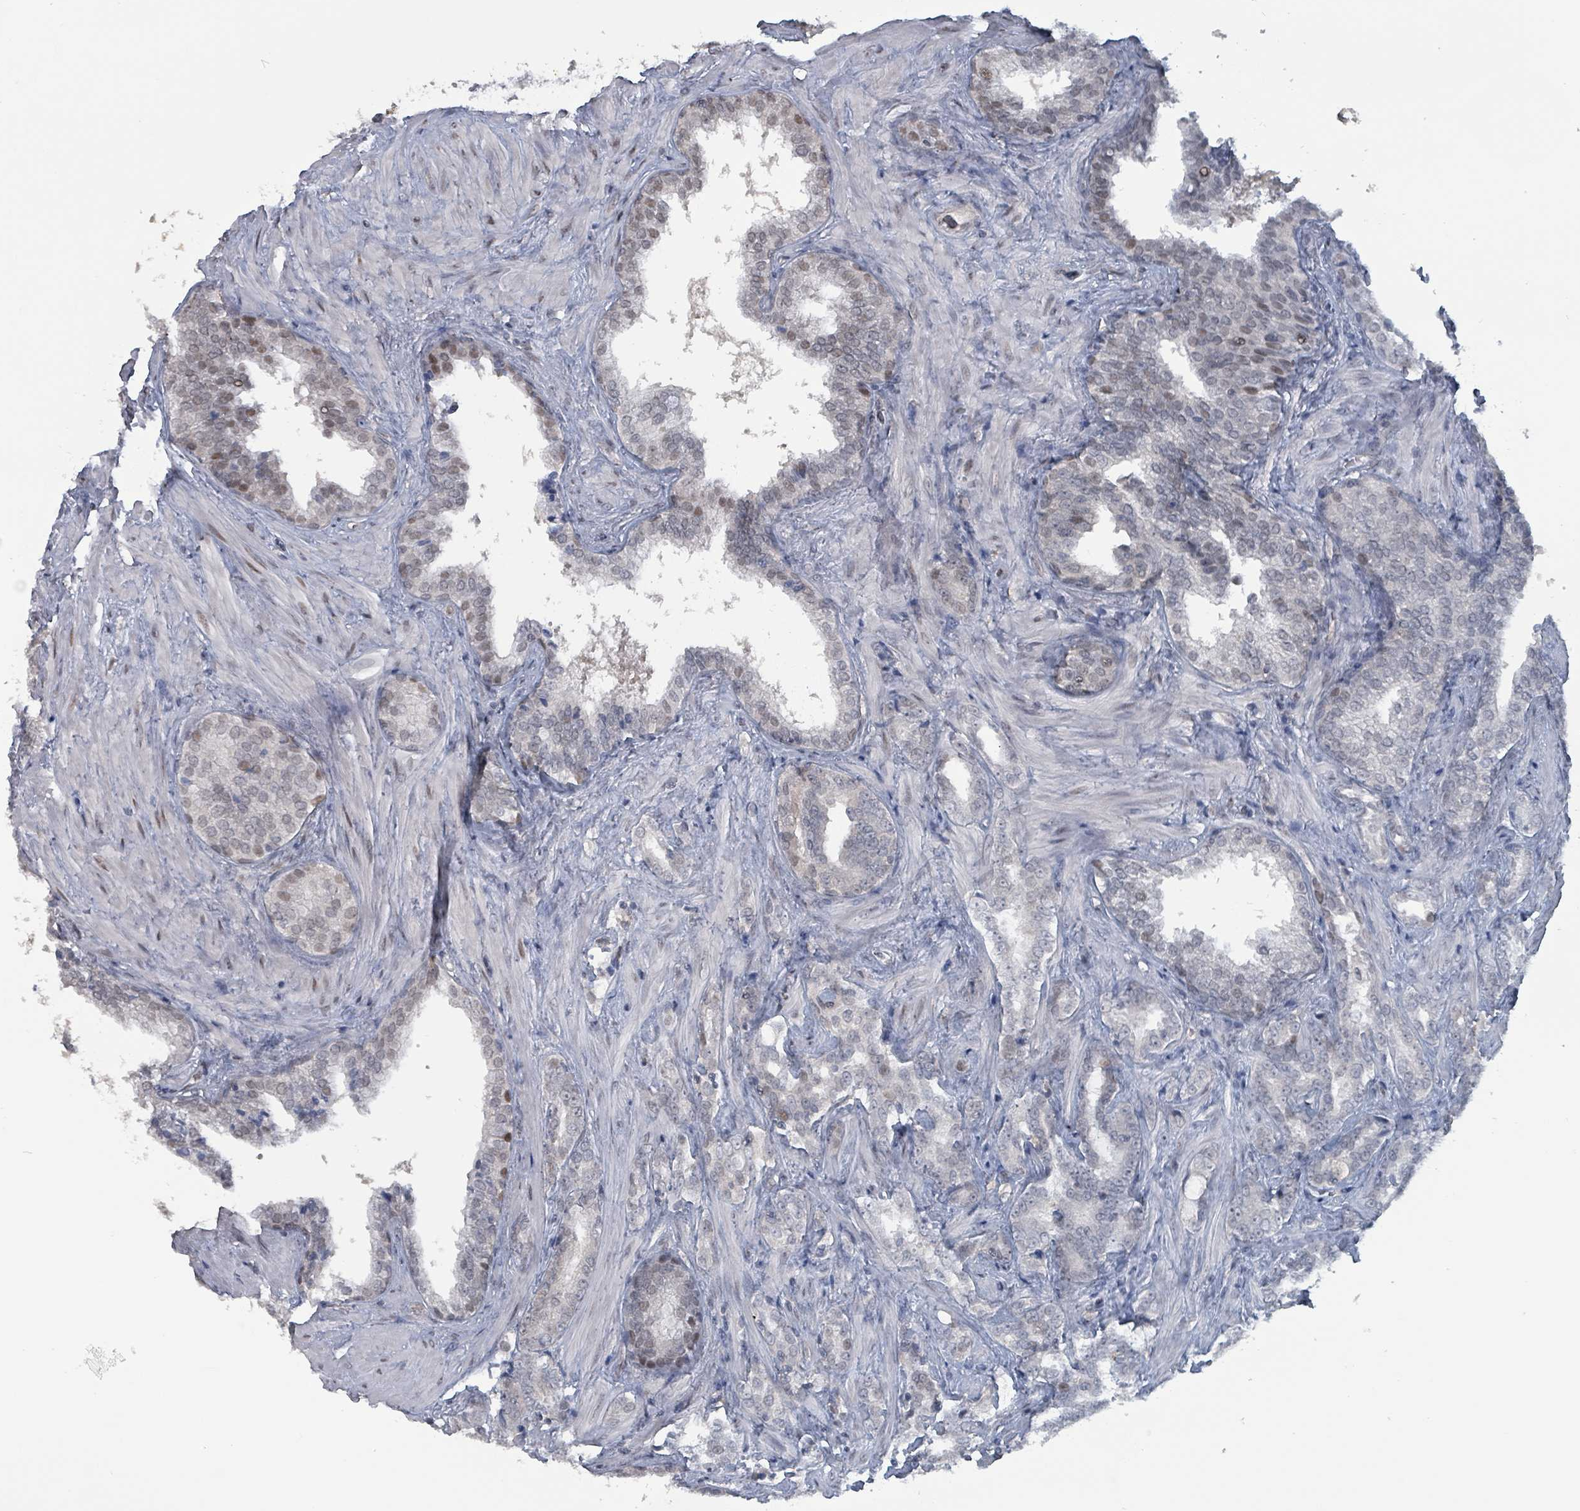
{"staining": {"intensity": "negative", "quantity": "none", "location": "none"}, "tissue": "prostate cancer", "cell_type": "Tumor cells", "image_type": "cancer", "snomed": [{"axis": "morphology", "description": "Adenocarcinoma, High grade"}, {"axis": "topography", "description": "Prostate and seminal vesicle, NOS"}], "caption": "An IHC photomicrograph of prostate cancer (adenocarcinoma (high-grade)) is shown. There is no staining in tumor cells of prostate cancer (adenocarcinoma (high-grade)).", "gene": "BIVM", "patient": {"sex": "male", "age": 67}}